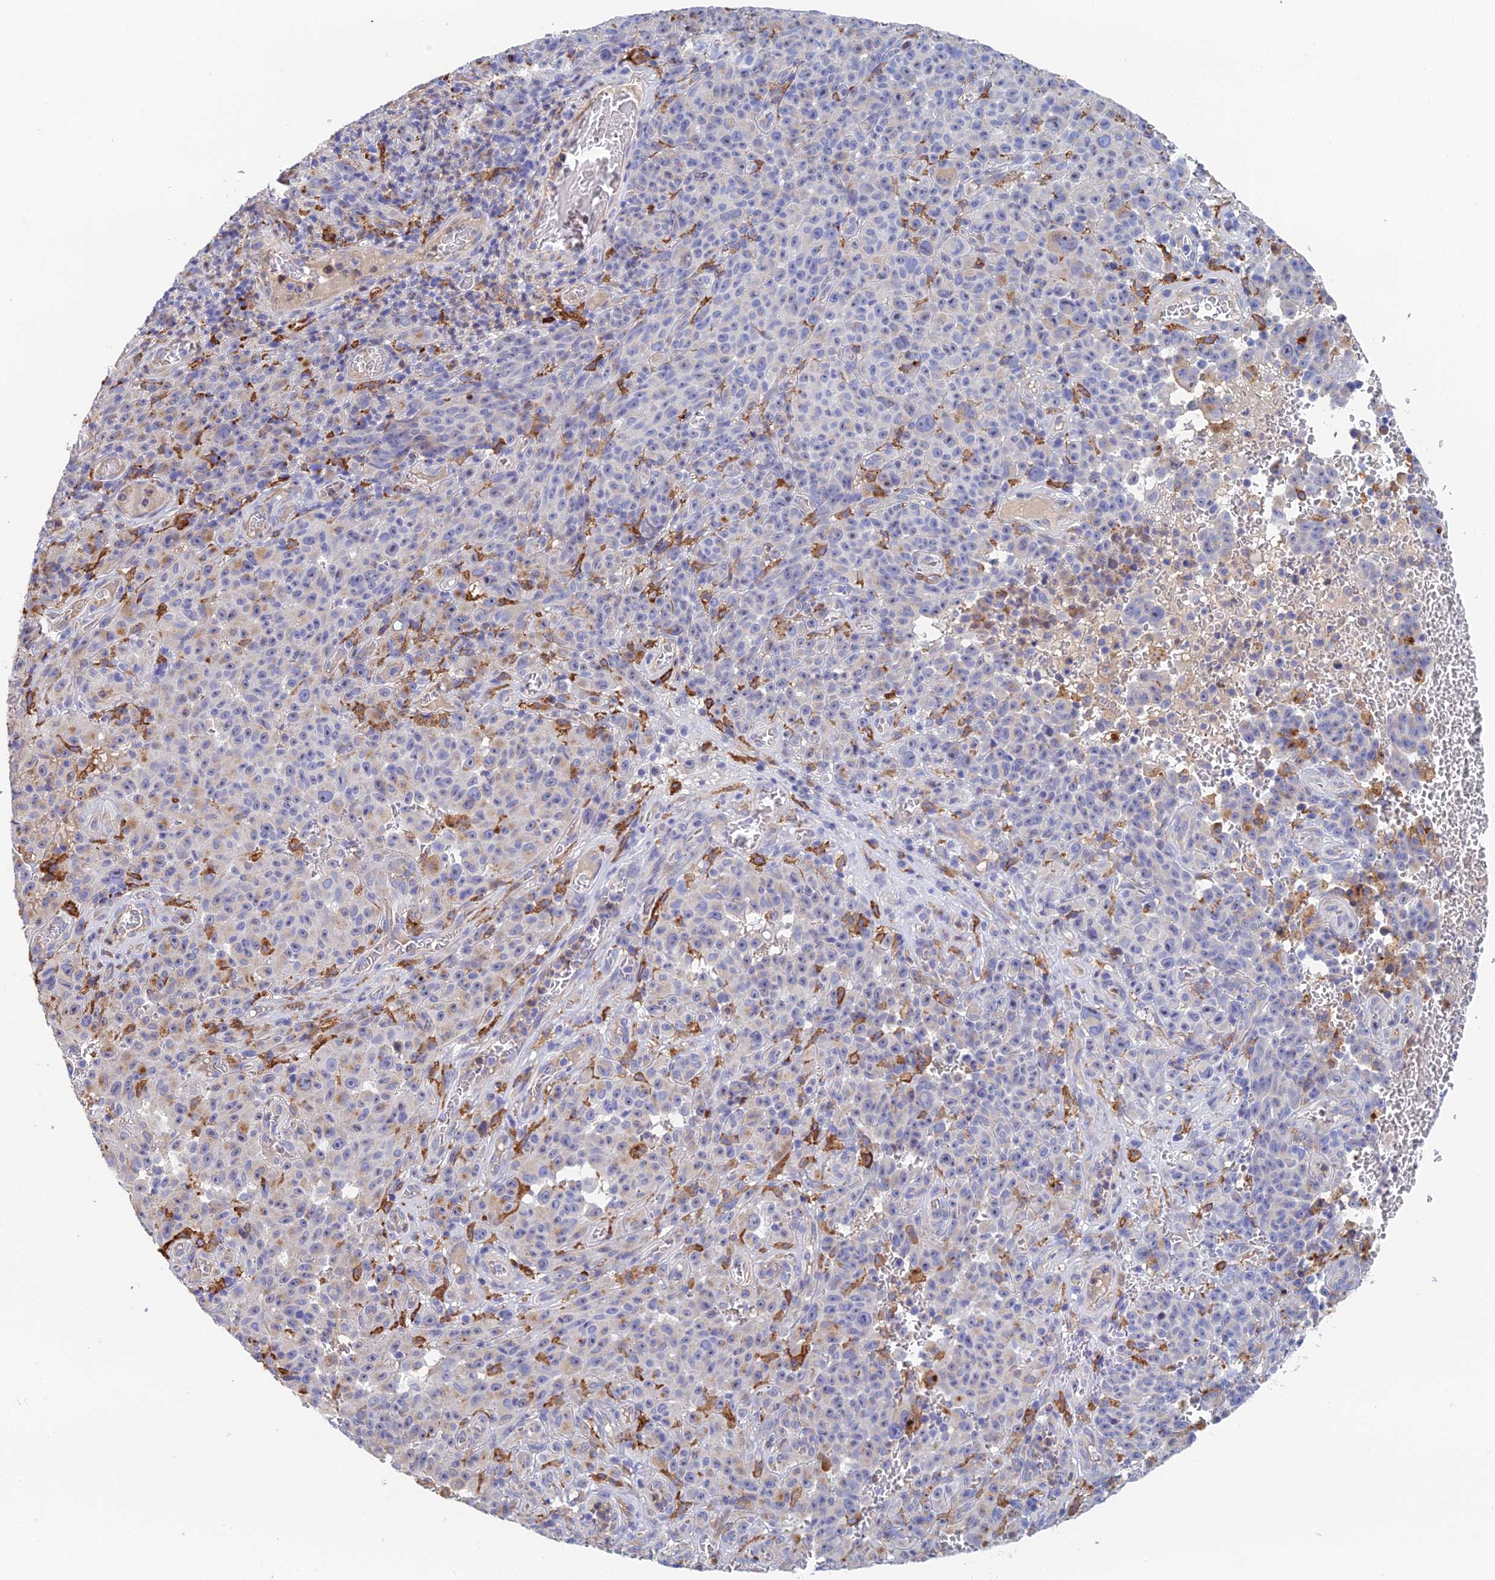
{"staining": {"intensity": "negative", "quantity": "none", "location": "none"}, "tissue": "melanoma", "cell_type": "Tumor cells", "image_type": "cancer", "snomed": [{"axis": "morphology", "description": "Malignant melanoma, NOS"}, {"axis": "topography", "description": "Skin"}], "caption": "High magnification brightfield microscopy of malignant melanoma stained with DAB (brown) and counterstained with hematoxylin (blue): tumor cells show no significant positivity.", "gene": "RPGRIP1L", "patient": {"sex": "female", "age": 82}}